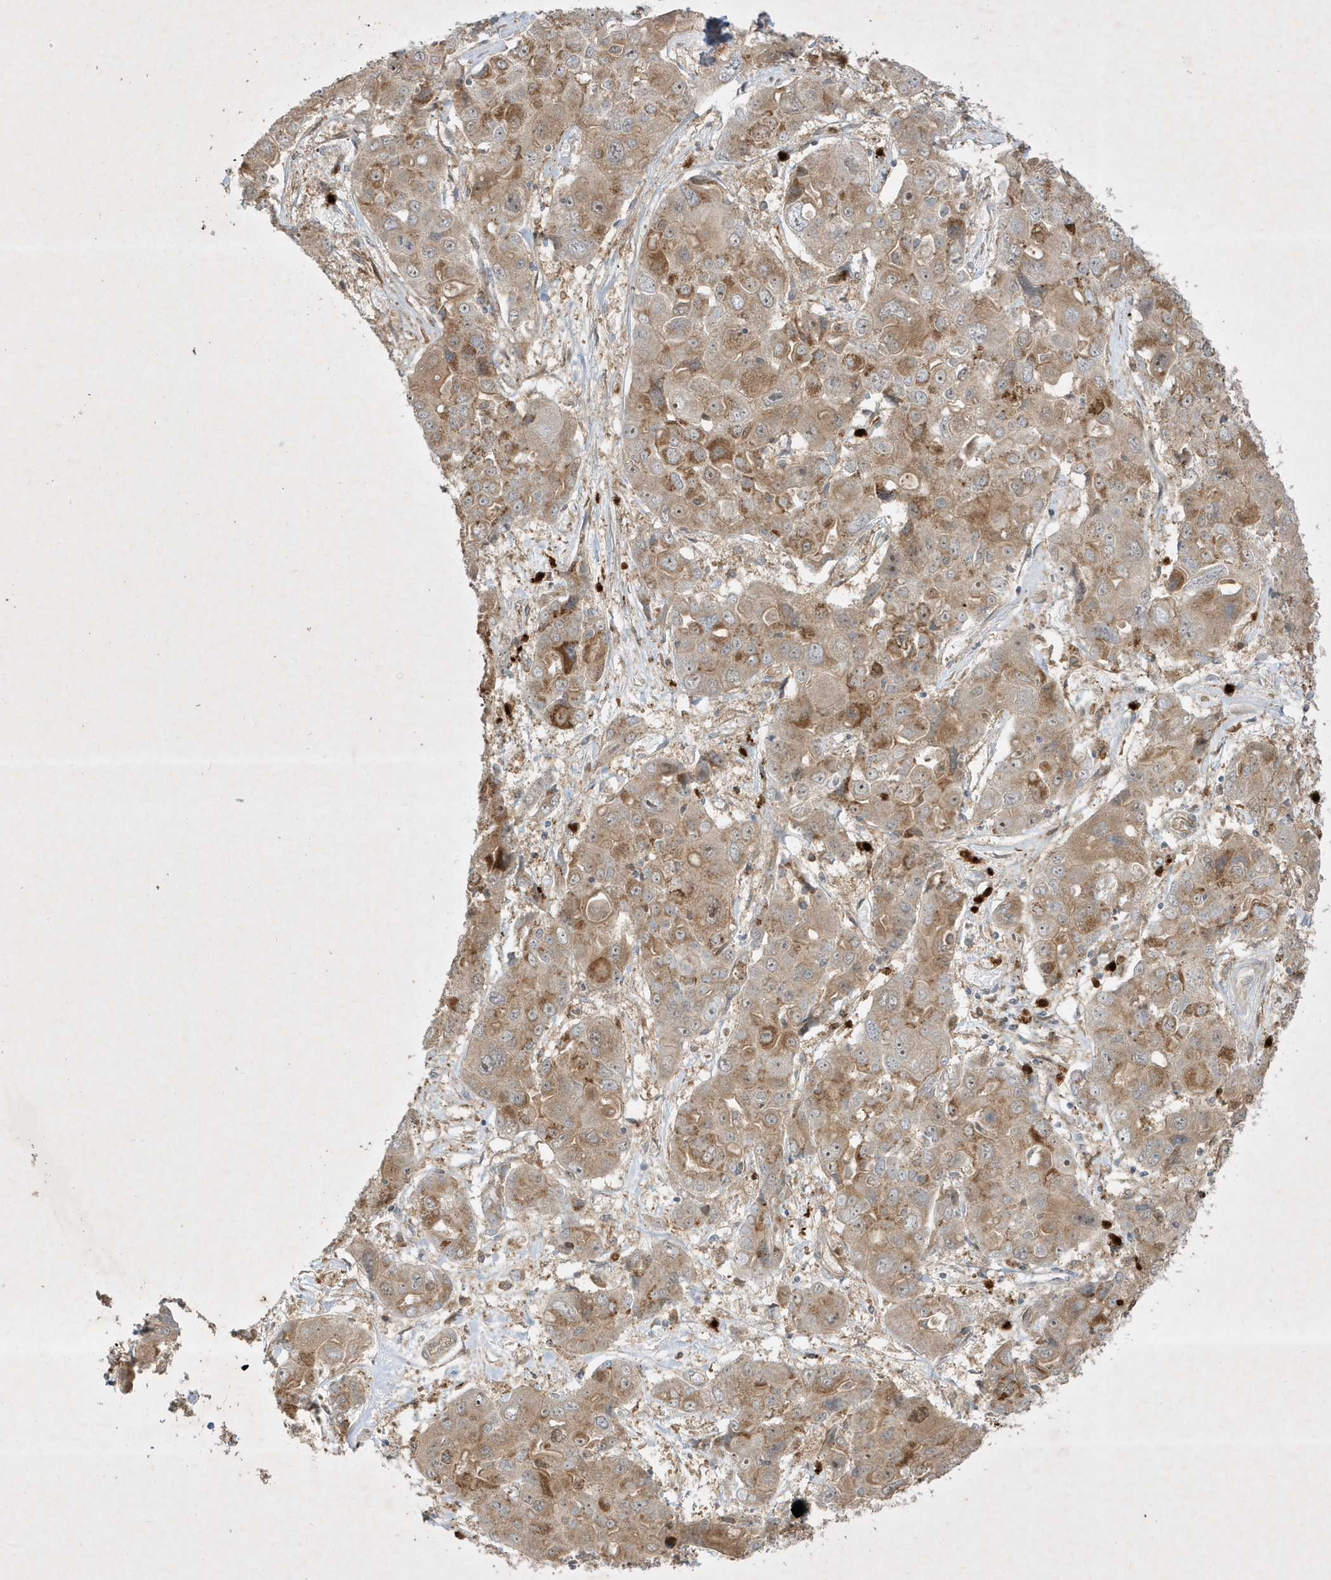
{"staining": {"intensity": "moderate", "quantity": "25%-75%", "location": "cytoplasmic/membranous"}, "tissue": "liver cancer", "cell_type": "Tumor cells", "image_type": "cancer", "snomed": [{"axis": "morphology", "description": "Cholangiocarcinoma"}, {"axis": "topography", "description": "Liver"}], "caption": "Immunohistochemistry (IHC) (DAB) staining of liver cholangiocarcinoma demonstrates moderate cytoplasmic/membranous protein staining in approximately 25%-75% of tumor cells.", "gene": "IFT57", "patient": {"sex": "male", "age": 67}}